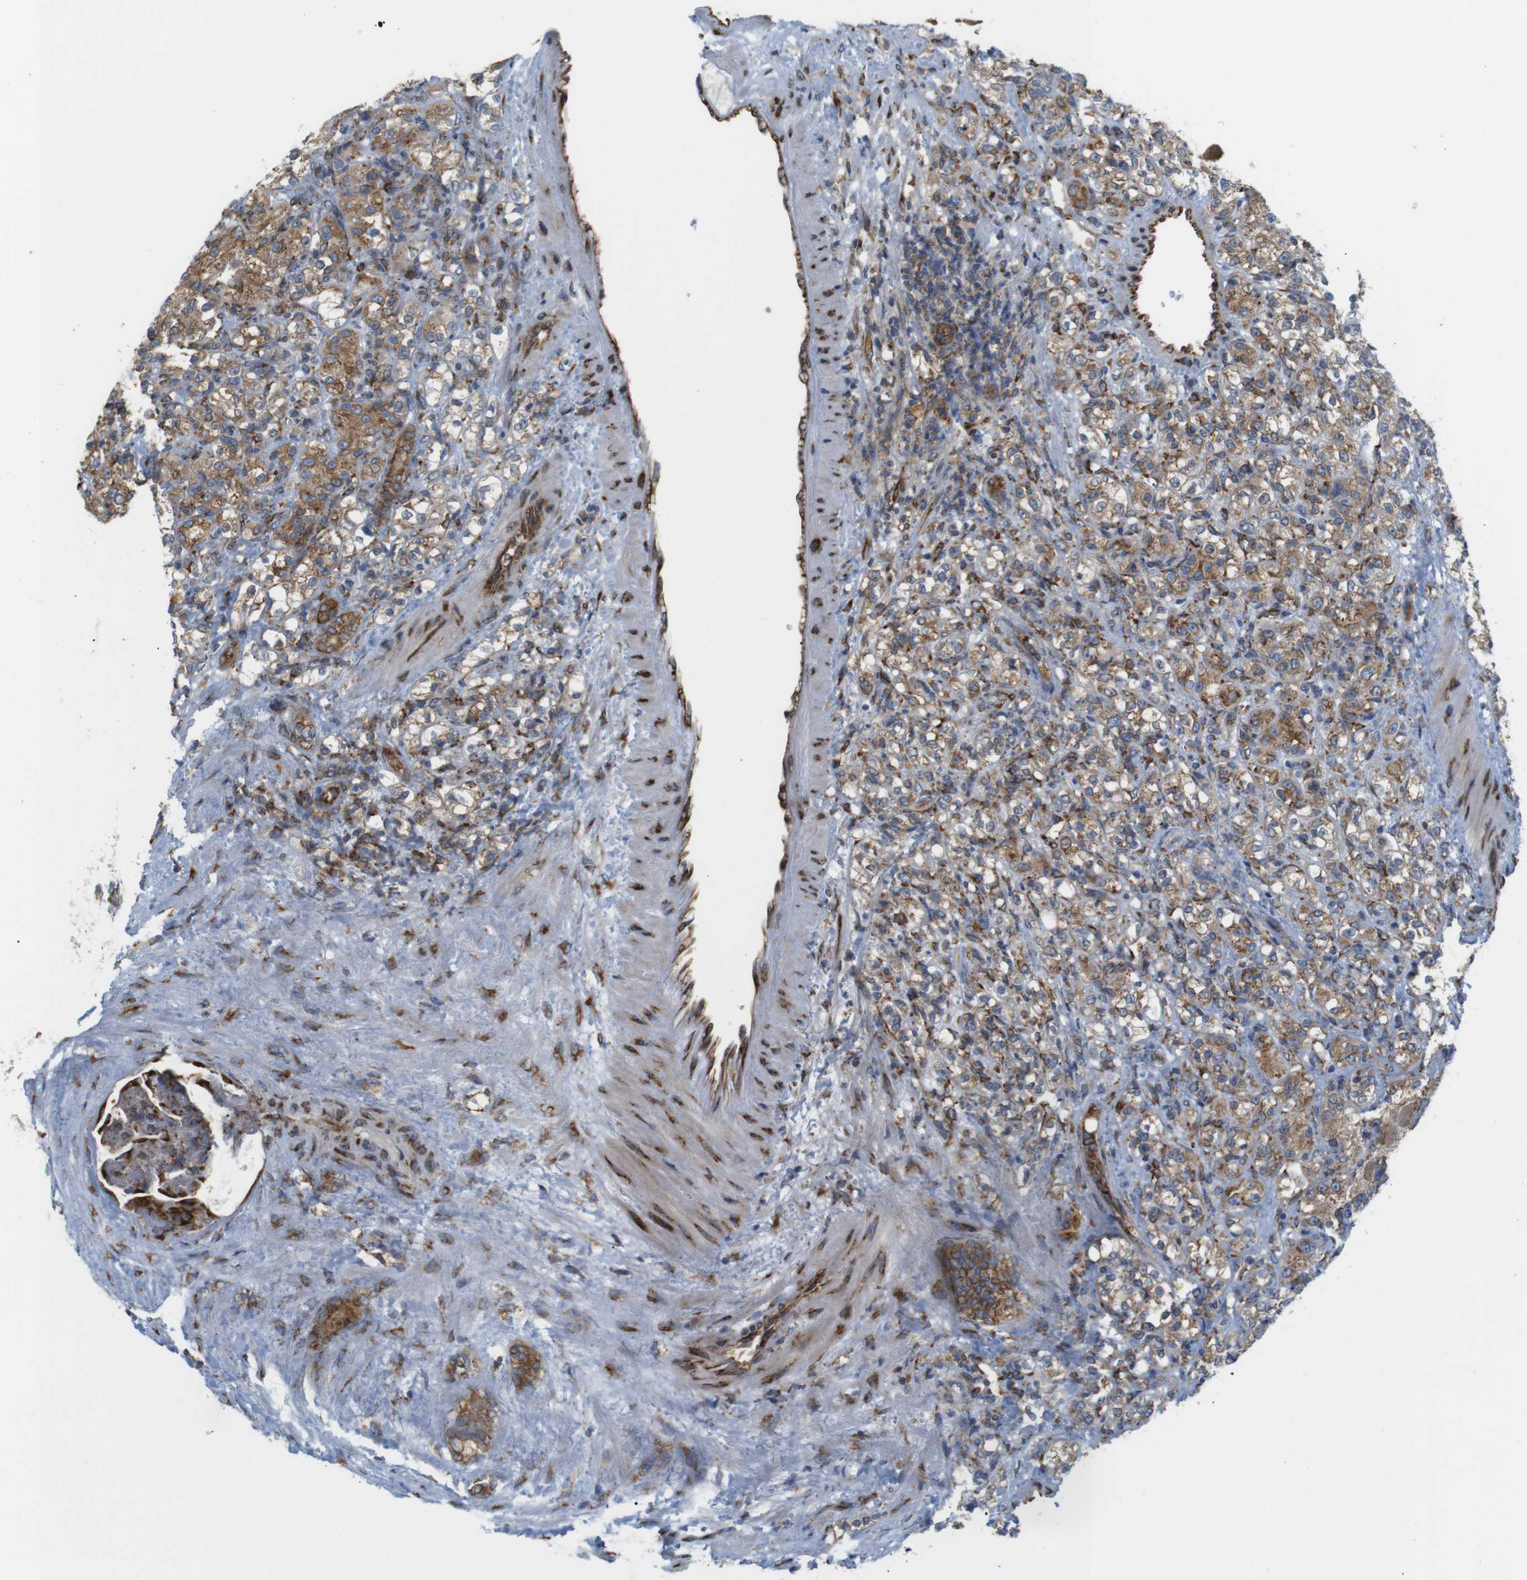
{"staining": {"intensity": "moderate", "quantity": ">75%", "location": "cytoplasmic/membranous"}, "tissue": "renal cancer", "cell_type": "Tumor cells", "image_type": "cancer", "snomed": [{"axis": "morphology", "description": "Adenocarcinoma, NOS"}, {"axis": "topography", "description": "Kidney"}], "caption": "Moderate cytoplasmic/membranous expression is seen in approximately >75% of tumor cells in renal adenocarcinoma. Using DAB (brown) and hematoxylin (blue) stains, captured at high magnification using brightfield microscopy.", "gene": "PCNX2", "patient": {"sex": "male", "age": 61}}